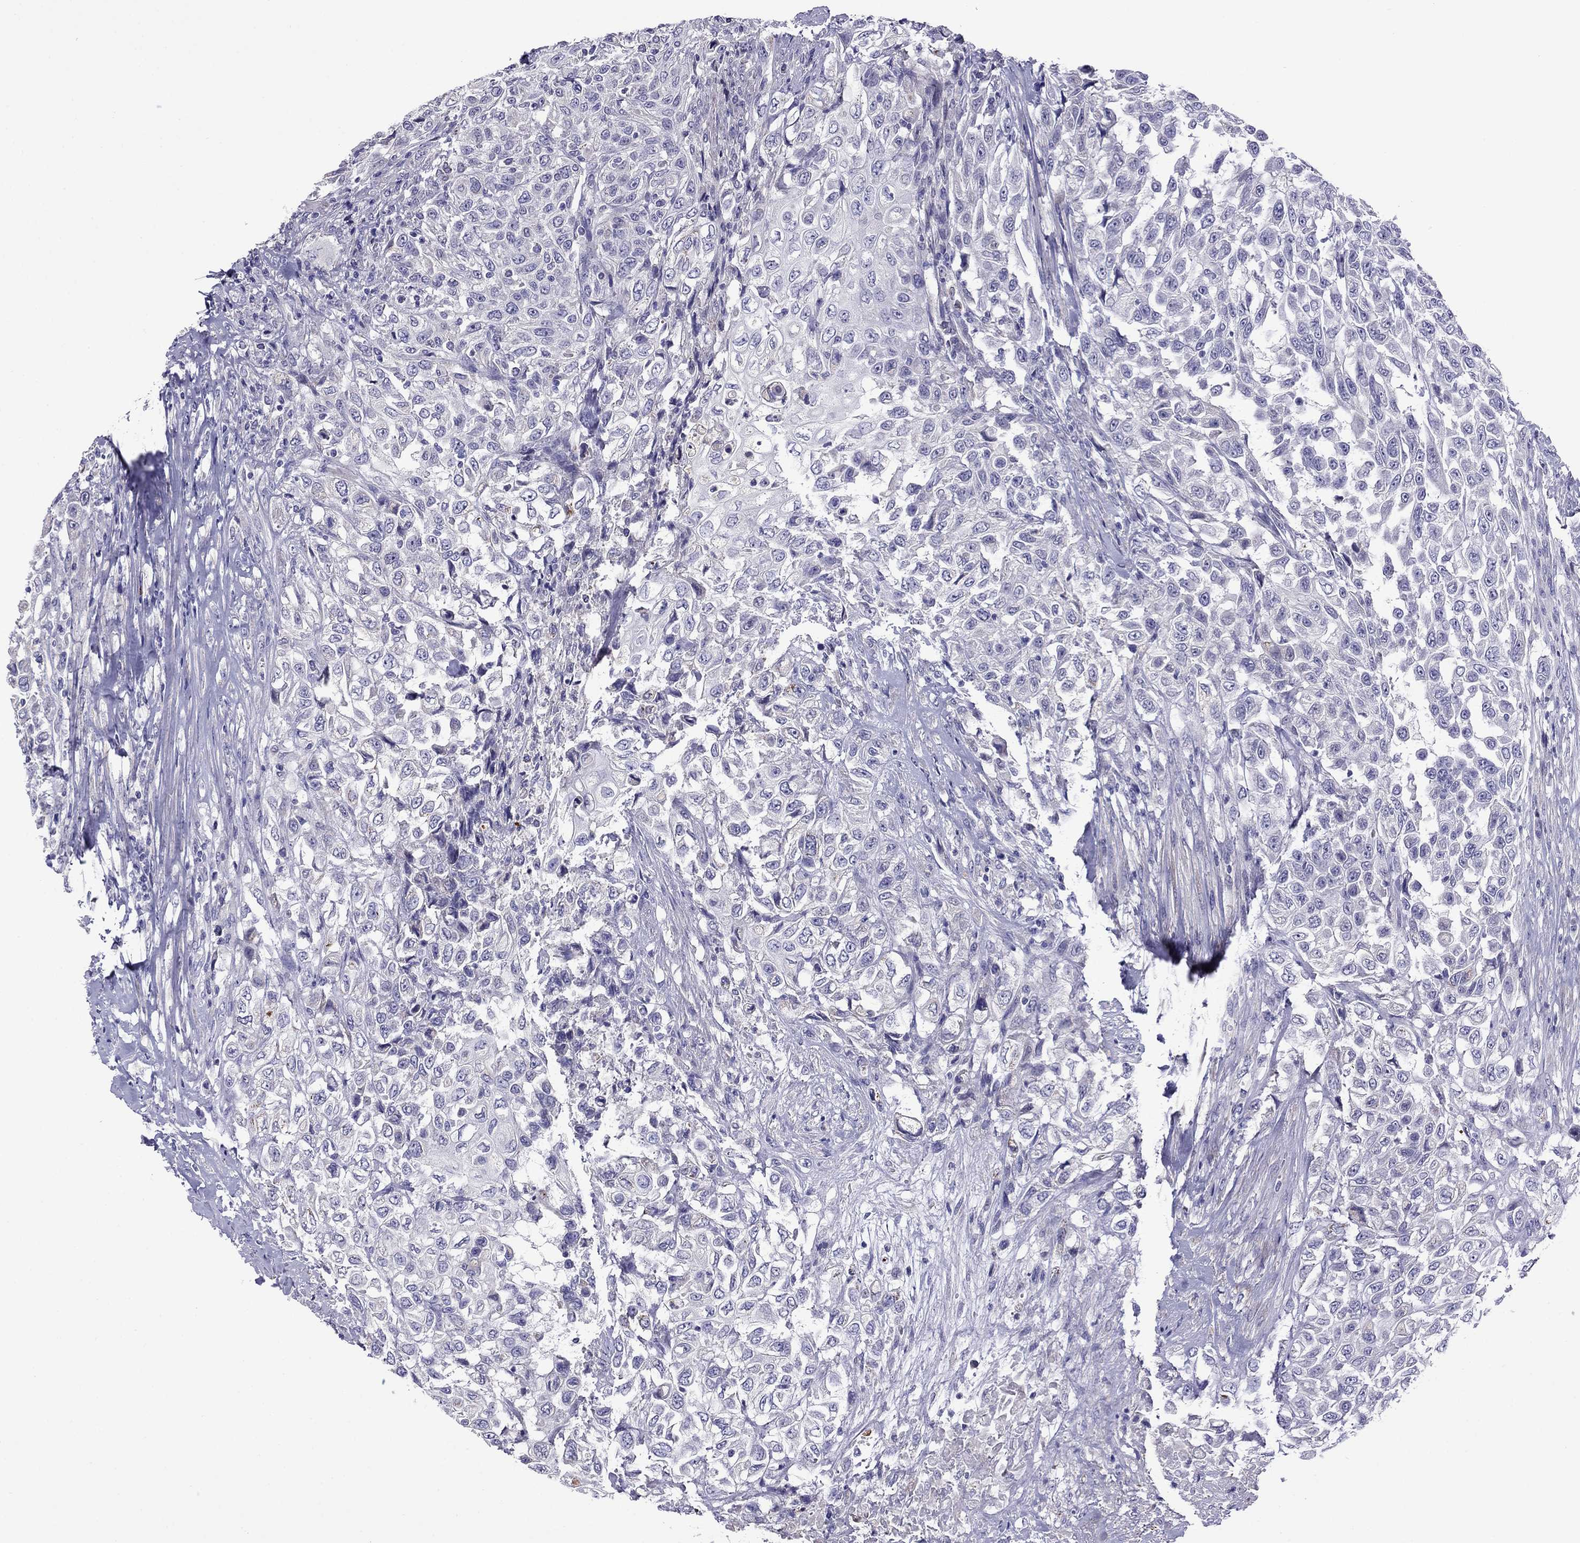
{"staining": {"intensity": "negative", "quantity": "none", "location": "none"}, "tissue": "urothelial cancer", "cell_type": "Tumor cells", "image_type": "cancer", "snomed": [{"axis": "morphology", "description": "Urothelial carcinoma, High grade"}, {"axis": "topography", "description": "Urinary bladder"}], "caption": "An immunohistochemistry (IHC) histopathology image of urothelial carcinoma (high-grade) is shown. There is no staining in tumor cells of urothelial carcinoma (high-grade).", "gene": "STAR", "patient": {"sex": "female", "age": 56}}